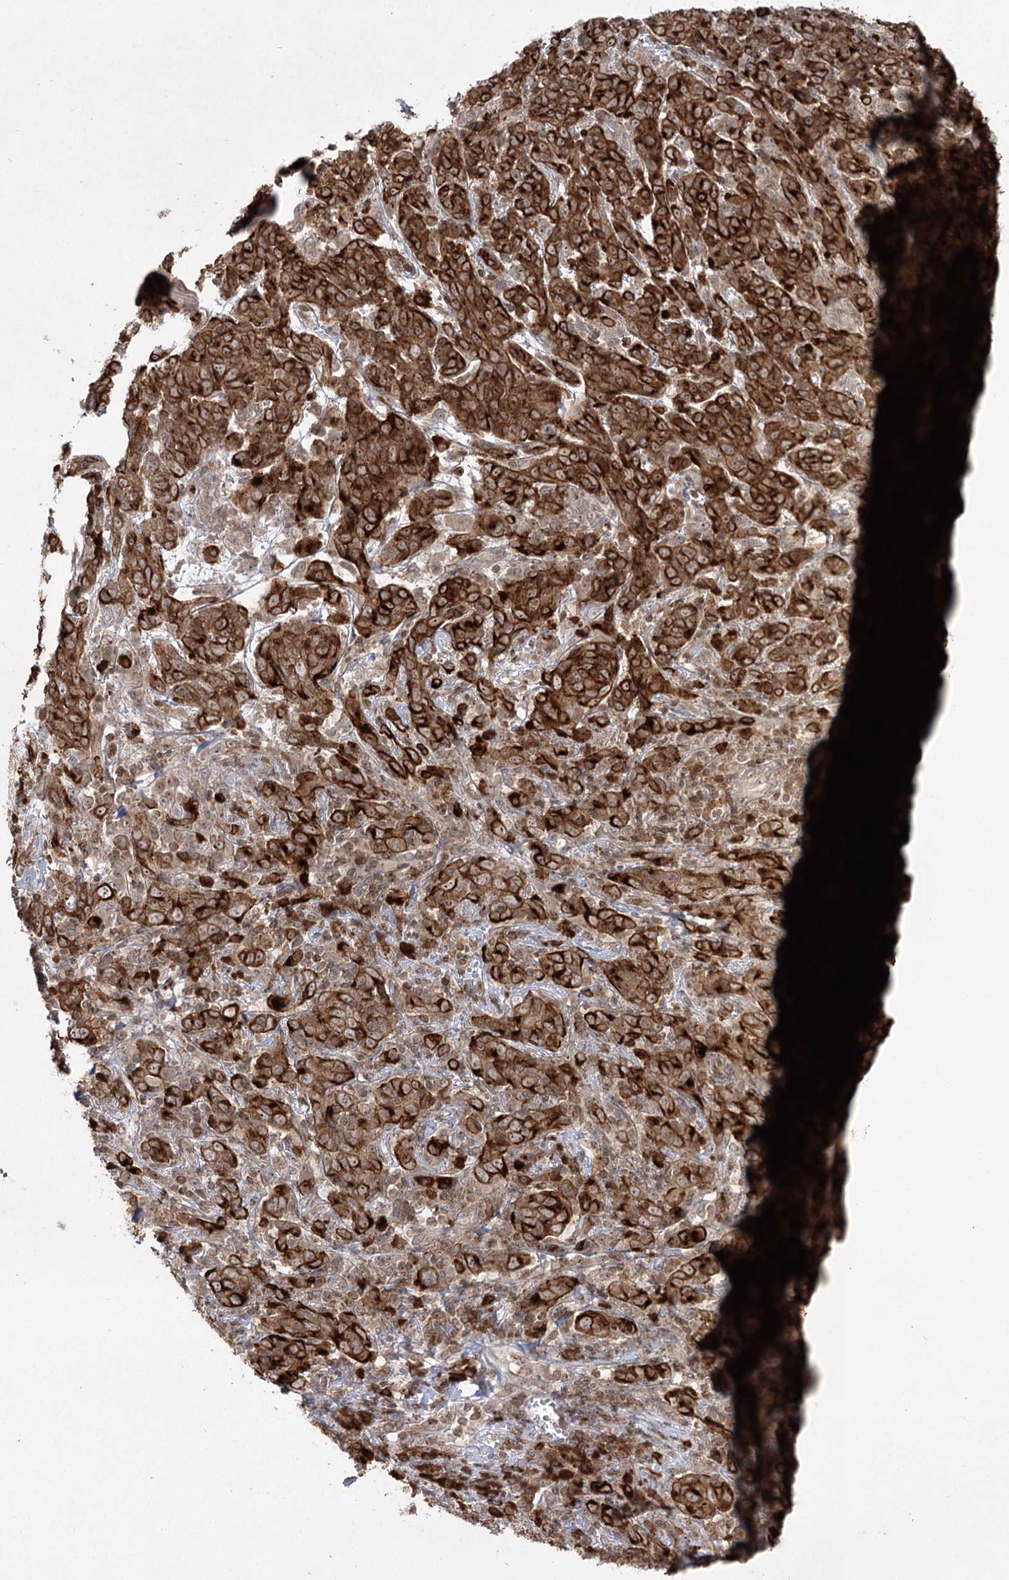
{"staining": {"intensity": "strong", "quantity": ">75%", "location": "cytoplasmic/membranous"}, "tissue": "cervical cancer", "cell_type": "Tumor cells", "image_type": "cancer", "snomed": [{"axis": "morphology", "description": "Squamous cell carcinoma, NOS"}, {"axis": "topography", "description": "Cervix"}], "caption": "High-power microscopy captured an IHC image of cervical squamous cell carcinoma, revealing strong cytoplasmic/membranous staining in about >75% of tumor cells.", "gene": "SYTL1", "patient": {"sex": "female", "age": 67}}